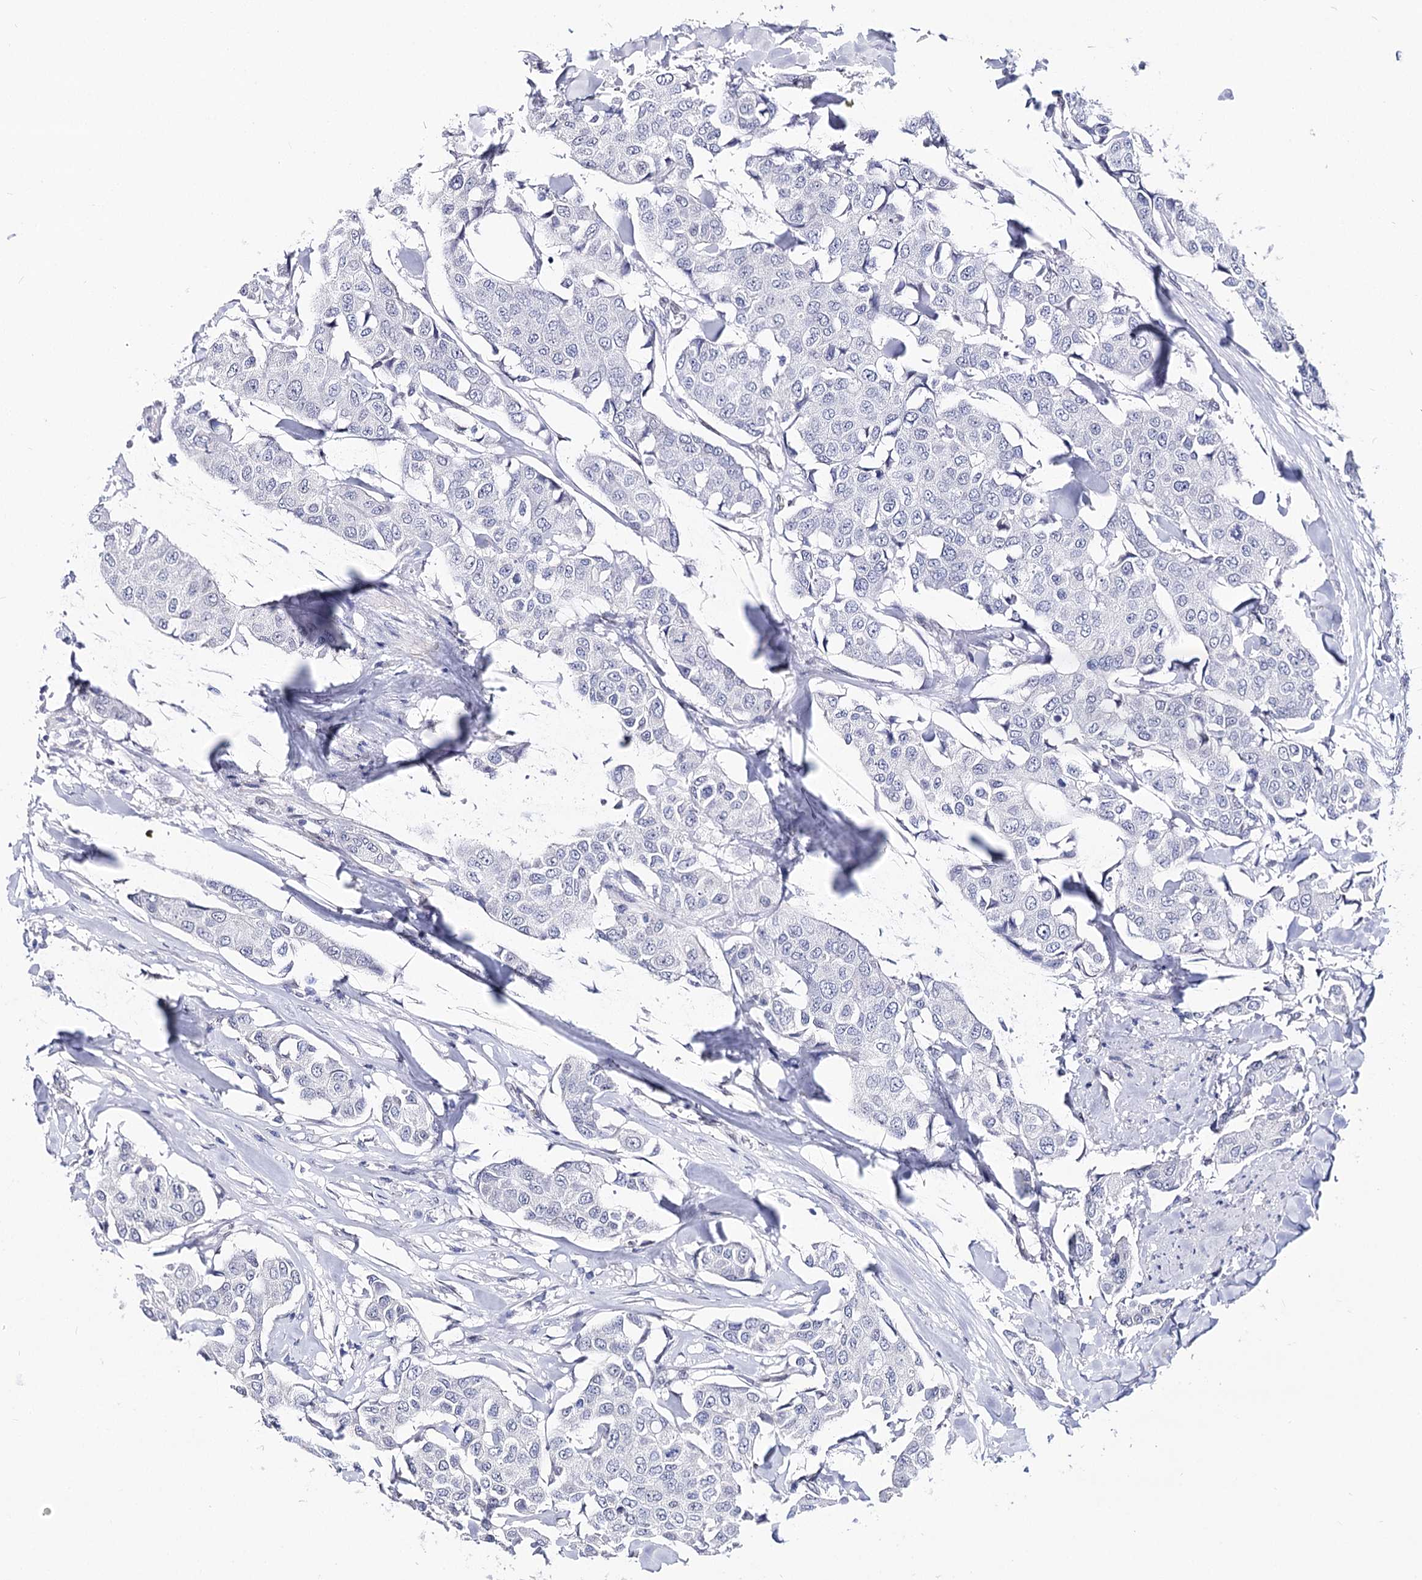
{"staining": {"intensity": "negative", "quantity": "none", "location": "none"}, "tissue": "breast cancer", "cell_type": "Tumor cells", "image_type": "cancer", "snomed": [{"axis": "morphology", "description": "Duct carcinoma"}, {"axis": "topography", "description": "Breast"}], "caption": "This is a histopathology image of immunohistochemistry (IHC) staining of breast cancer, which shows no staining in tumor cells.", "gene": "TMEM201", "patient": {"sex": "female", "age": 80}}